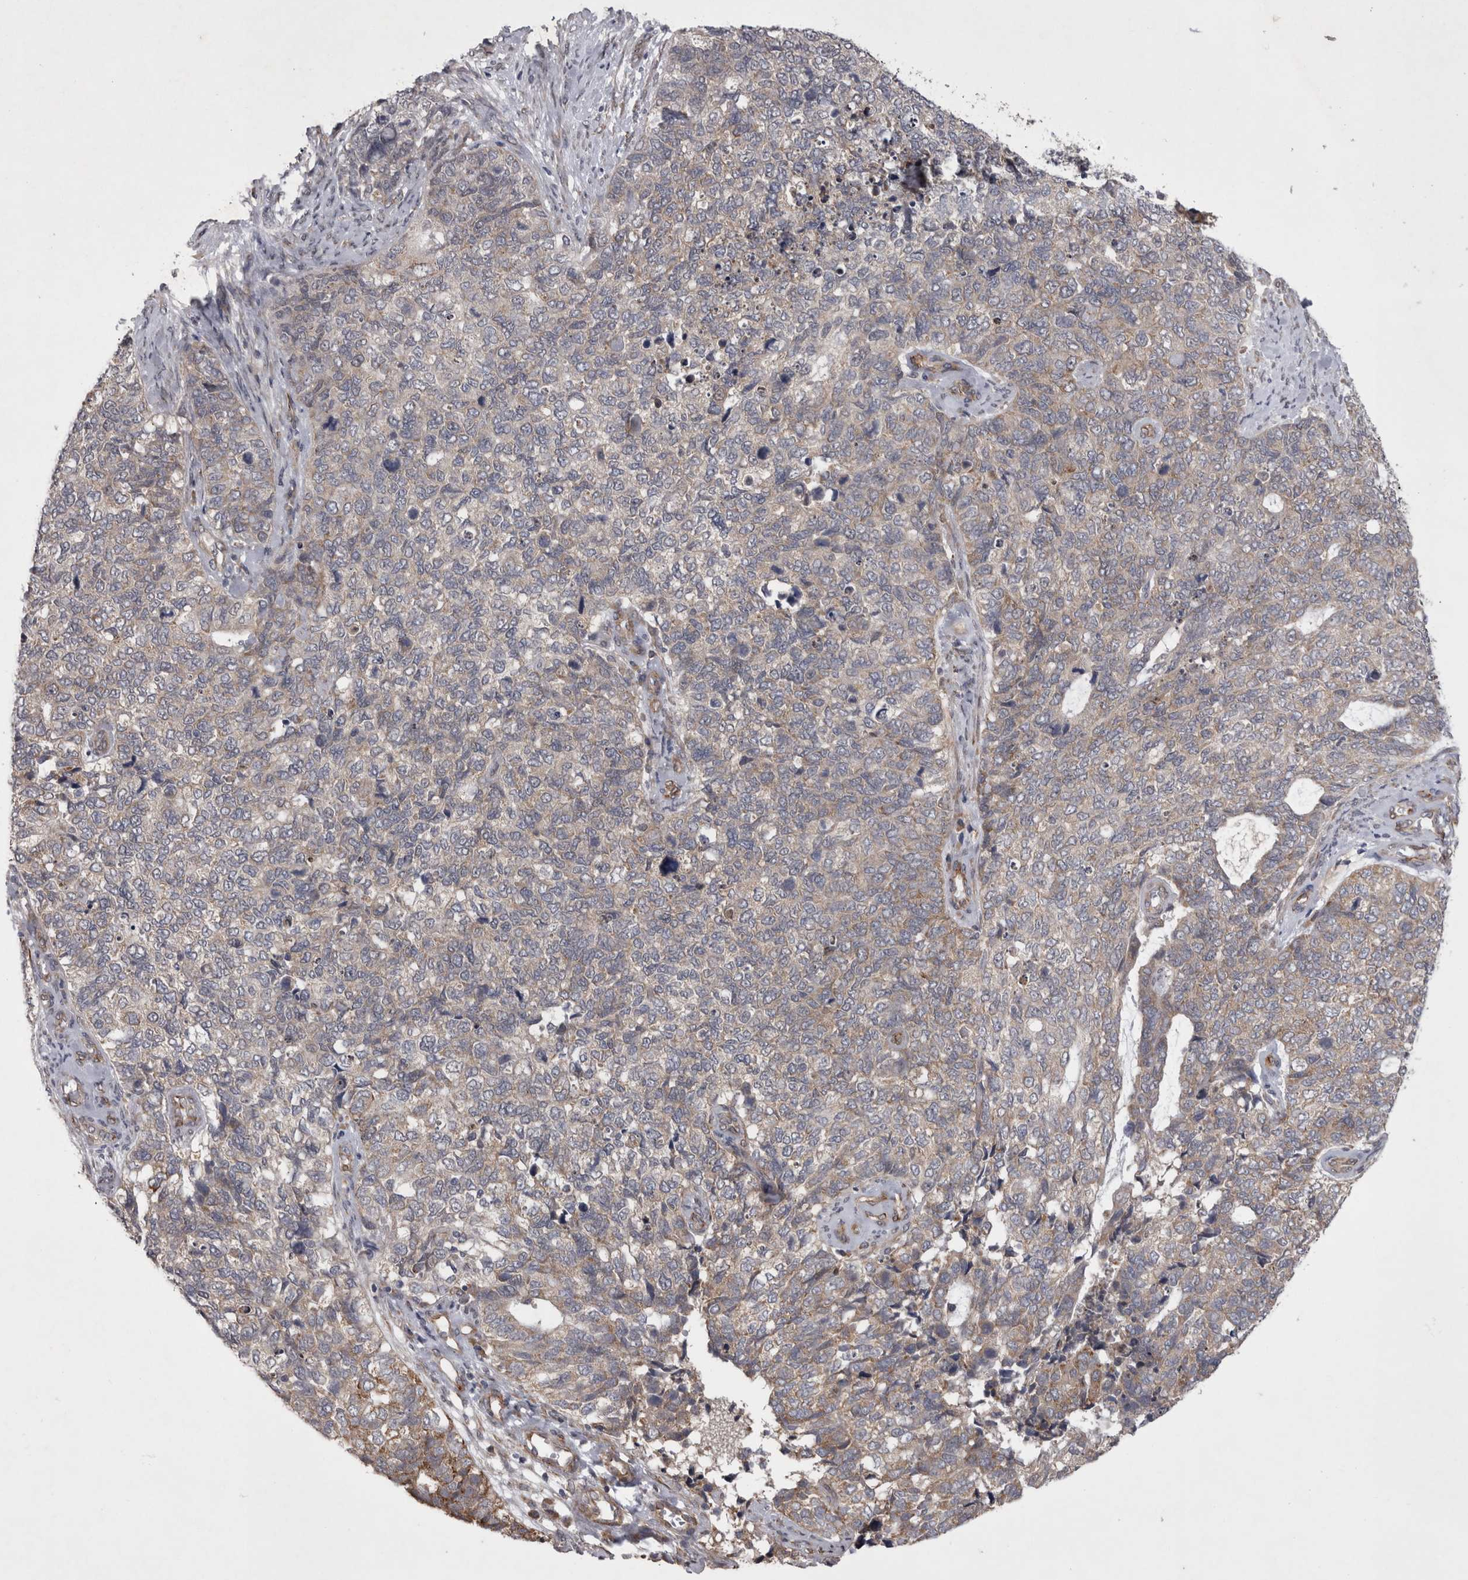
{"staining": {"intensity": "weak", "quantity": "<25%", "location": "cytoplasmic/membranous"}, "tissue": "cervical cancer", "cell_type": "Tumor cells", "image_type": "cancer", "snomed": [{"axis": "morphology", "description": "Squamous cell carcinoma, NOS"}, {"axis": "topography", "description": "Cervix"}], "caption": "The histopathology image demonstrates no staining of tumor cells in cervical cancer (squamous cell carcinoma). Brightfield microscopy of IHC stained with DAB (3,3'-diaminobenzidine) (brown) and hematoxylin (blue), captured at high magnification.", "gene": "DDX6", "patient": {"sex": "female", "age": 63}}